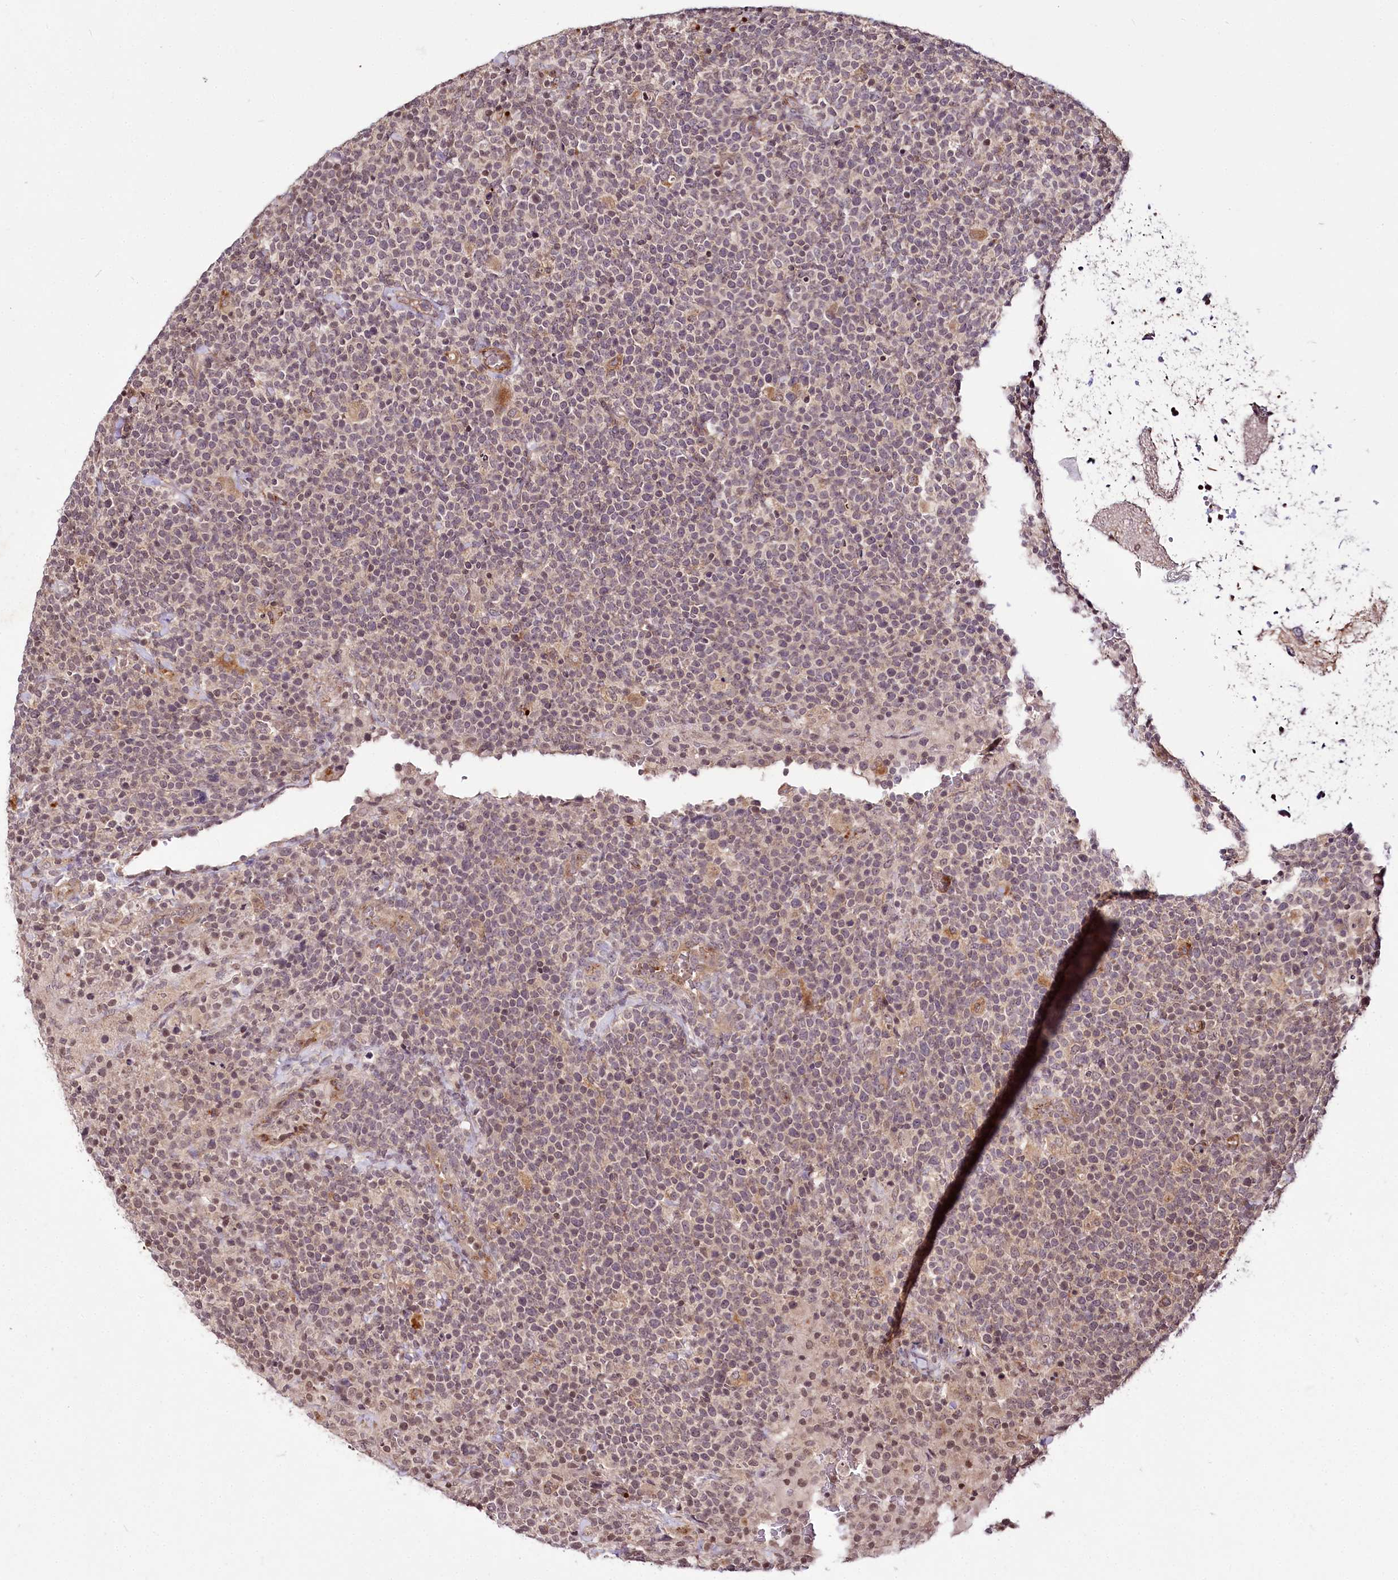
{"staining": {"intensity": "weak", "quantity": "<25%", "location": "nuclear"}, "tissue": "lymphoma", "cell_type": "Tumor cells", "image_type": "cancer", "snomed": [{"axis": "morphology", "description": "Malignant lymphoma, non-Hodgkin's type, High grade"}, {"axis": "topography", "description": "Lymph node"}], "caption": "Immunohistochemical staining of high-grade malignant lymphoma, non-Hodgkin's type demonstrates no significant staining in tumor cells.", "gene": "HOXC8", "patient": {"sex": "male", "age": 61}}